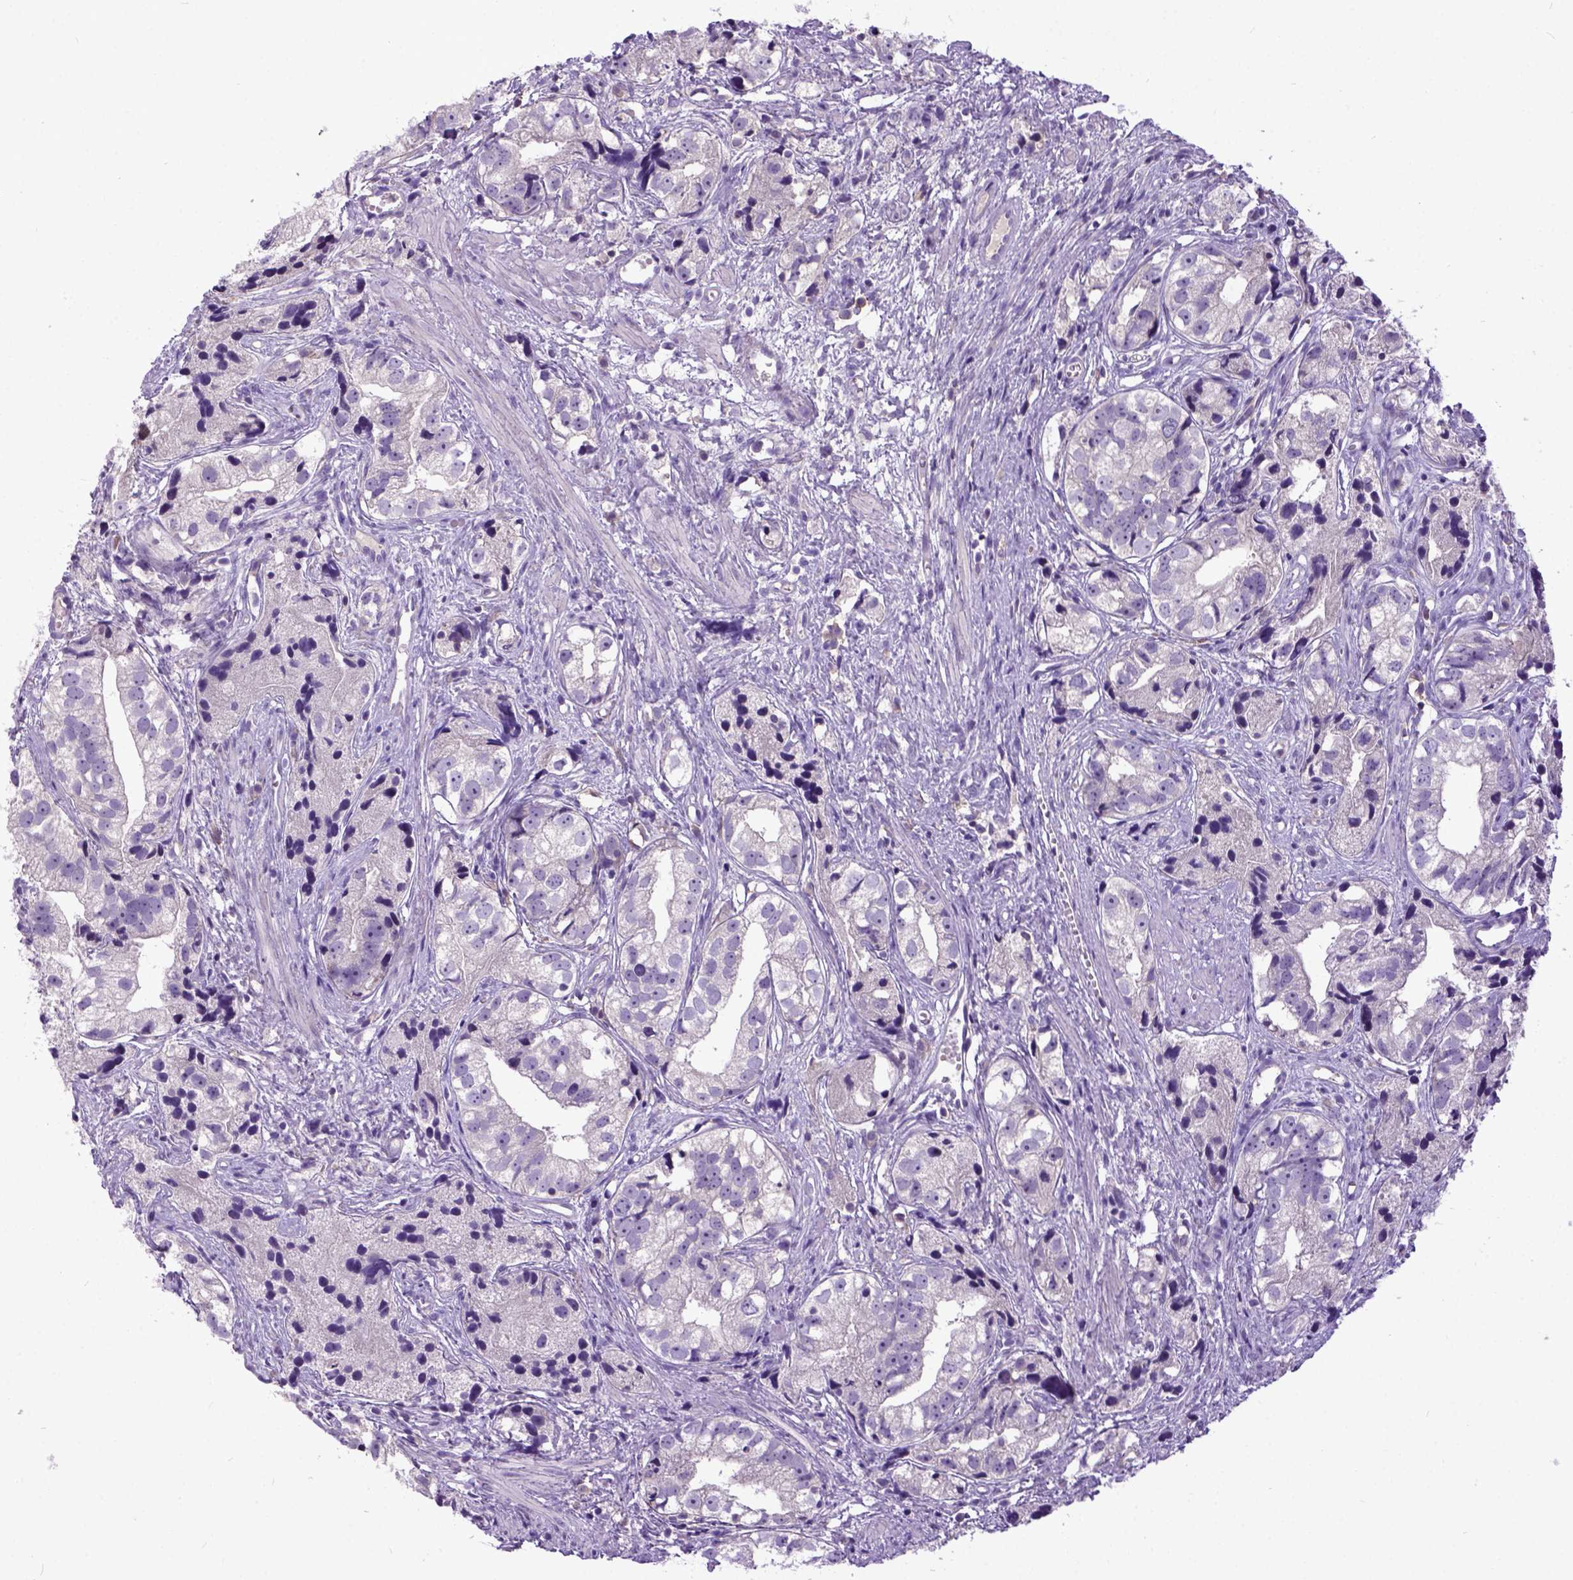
{"staining": {"intensity": "negative", "quantity": "none", "location": "none"}, "tissue": "prostate cancer", "cell_type": "Tumor cells", "image_type": "cancer", "snomed": [{"axis": "morphology", "description": "Adenocarcinoma, High grade"}, {"axis": "topography", "description": "Prostate"}], "caption": "Tumor cells show no significant protein expression in prostate cancer.", "gene": "NEK5", "patient": {"sex": "male", "age": 68}}